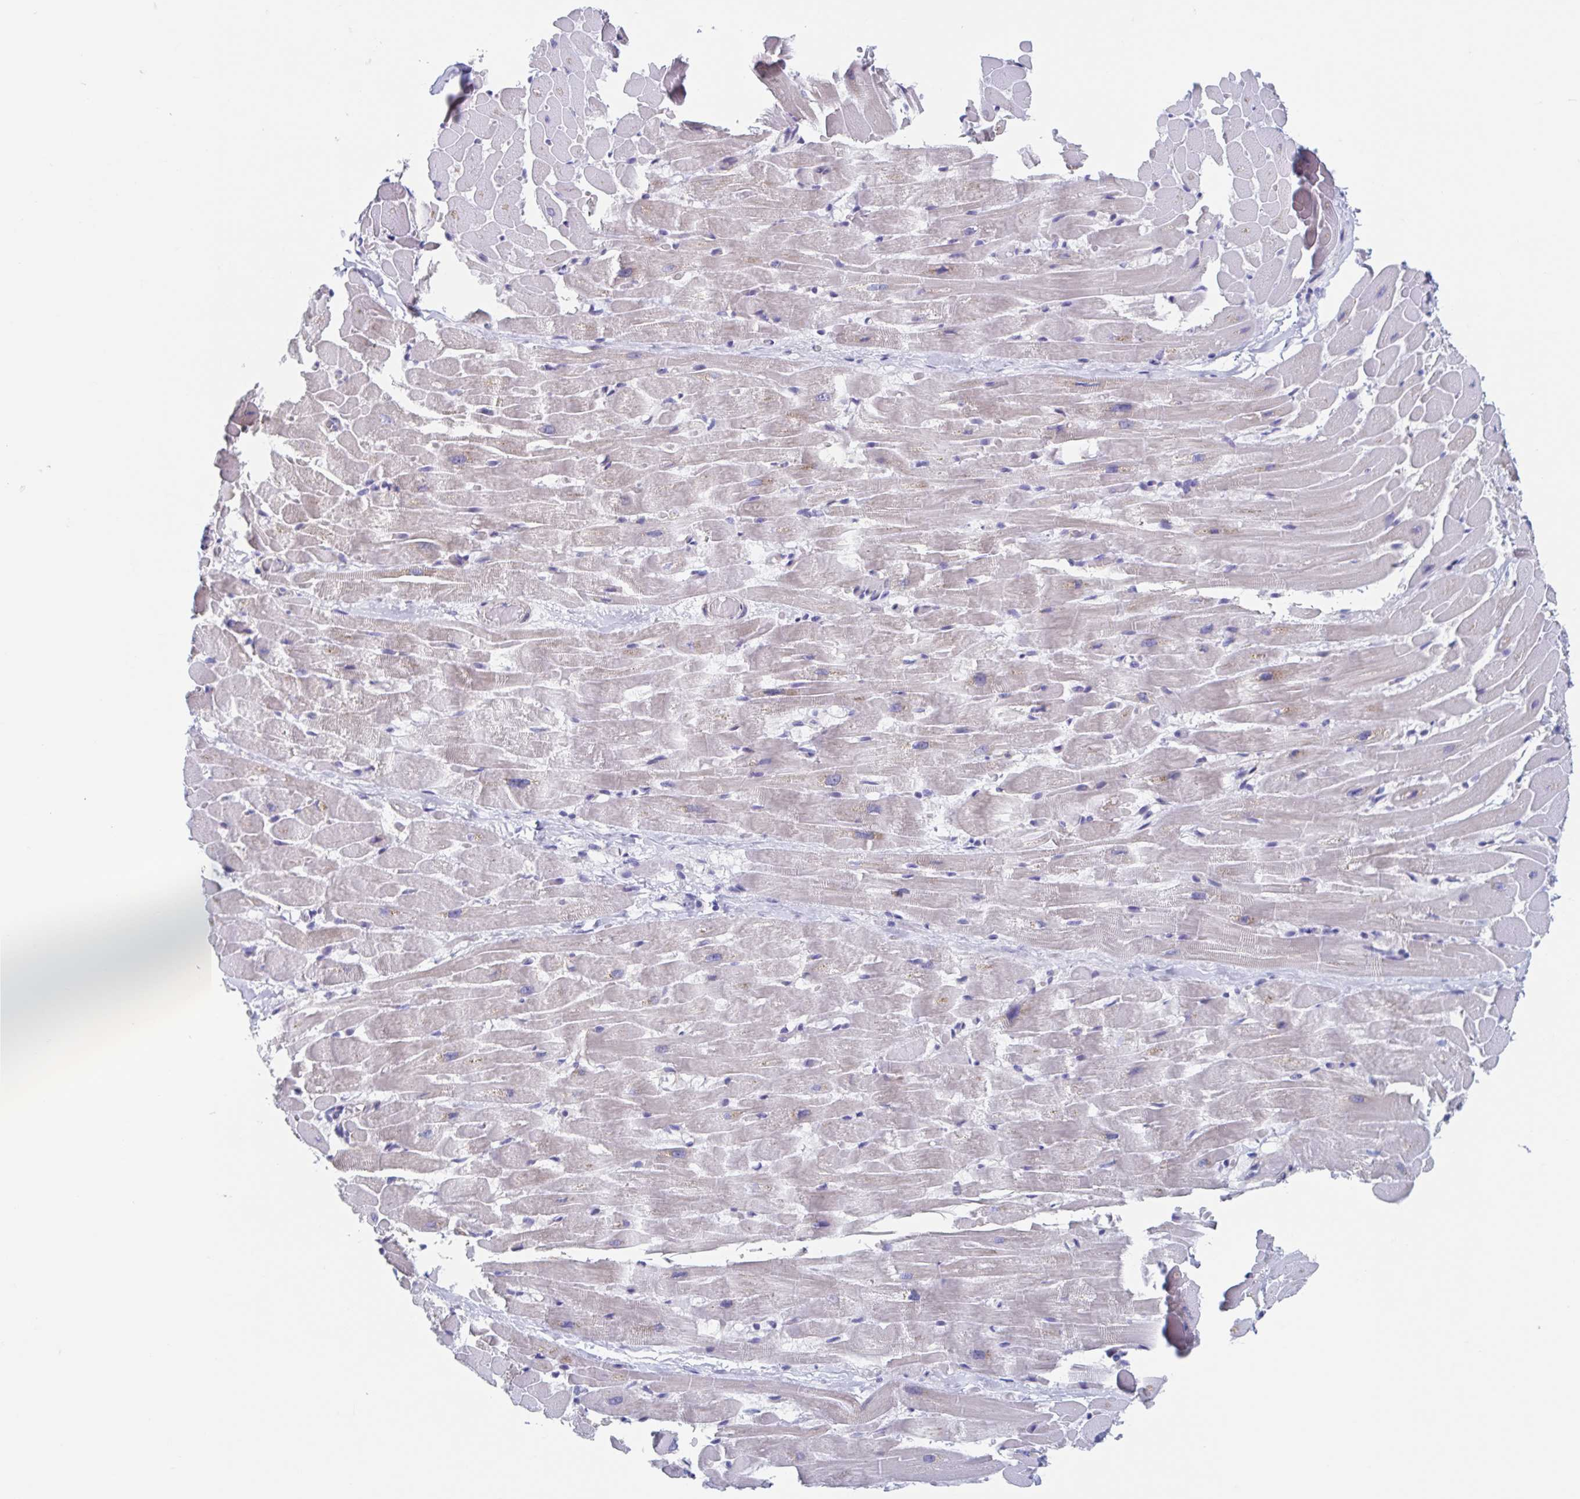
{"staining": {"intensity": "negative", "quantity": "none", "location": "none"}, "tissue": "heart muscle", "cell_type": "Cardiomyocytes", "image_type": "normal", "snomed": [{"axis": "morphology", "description": "Normal tissue, NOS"}, {"axis": "topography", "description": "Heart"}], "caption": "Immunohistochemical staining of unremarkable human heart muscle demonstrates no significant positivity in cardiomyocytes. (Brightfield microscopy of DAB immunohistochemistry (IHC) at high magnification).", "gene": "SHCBP1L", "patient": {"sex": "male", "age": 37}}